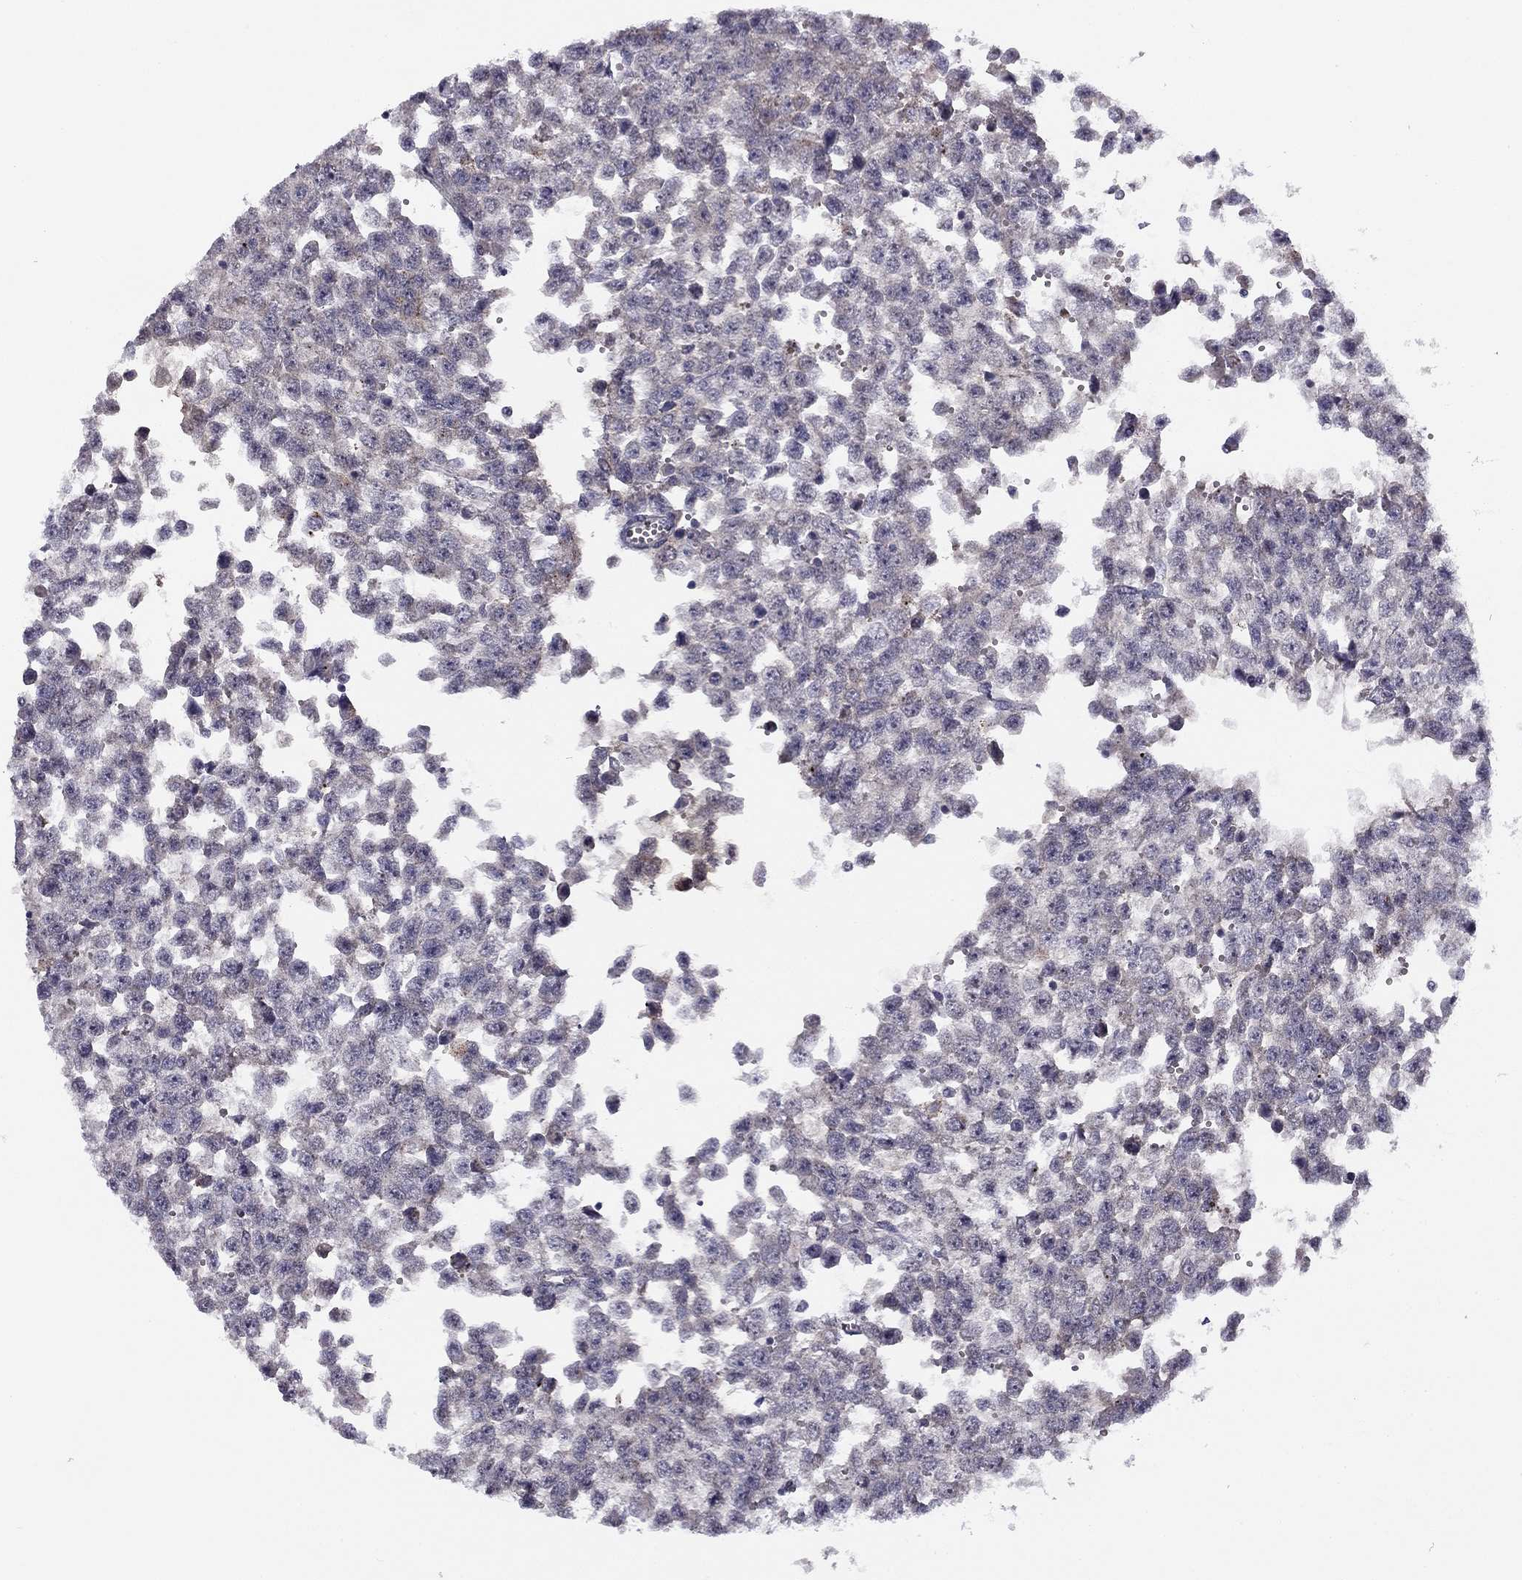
{"staining": {"intensity": "negative", "quantity": "none", "location": "none"}, "tissue": "testis cancer", "cell_type": "Tumor cells", "image_type": "cancer", "snomed": [{"axis": "morphology", "description": "Normal tissue, NOS"}, {"axis": "morphology", "description": "Seminoma, NOS"}, {"axis": "topography", "description": "Testis"}, {"axis": "topography", "description": "Epididymis"}], "caption": "DAB immunohistochemical staining of human testis cancer demonstrates no significant expression in tumor cells.", "gene": "CNR1", "patient": {"sex": "male", "age": 34}}